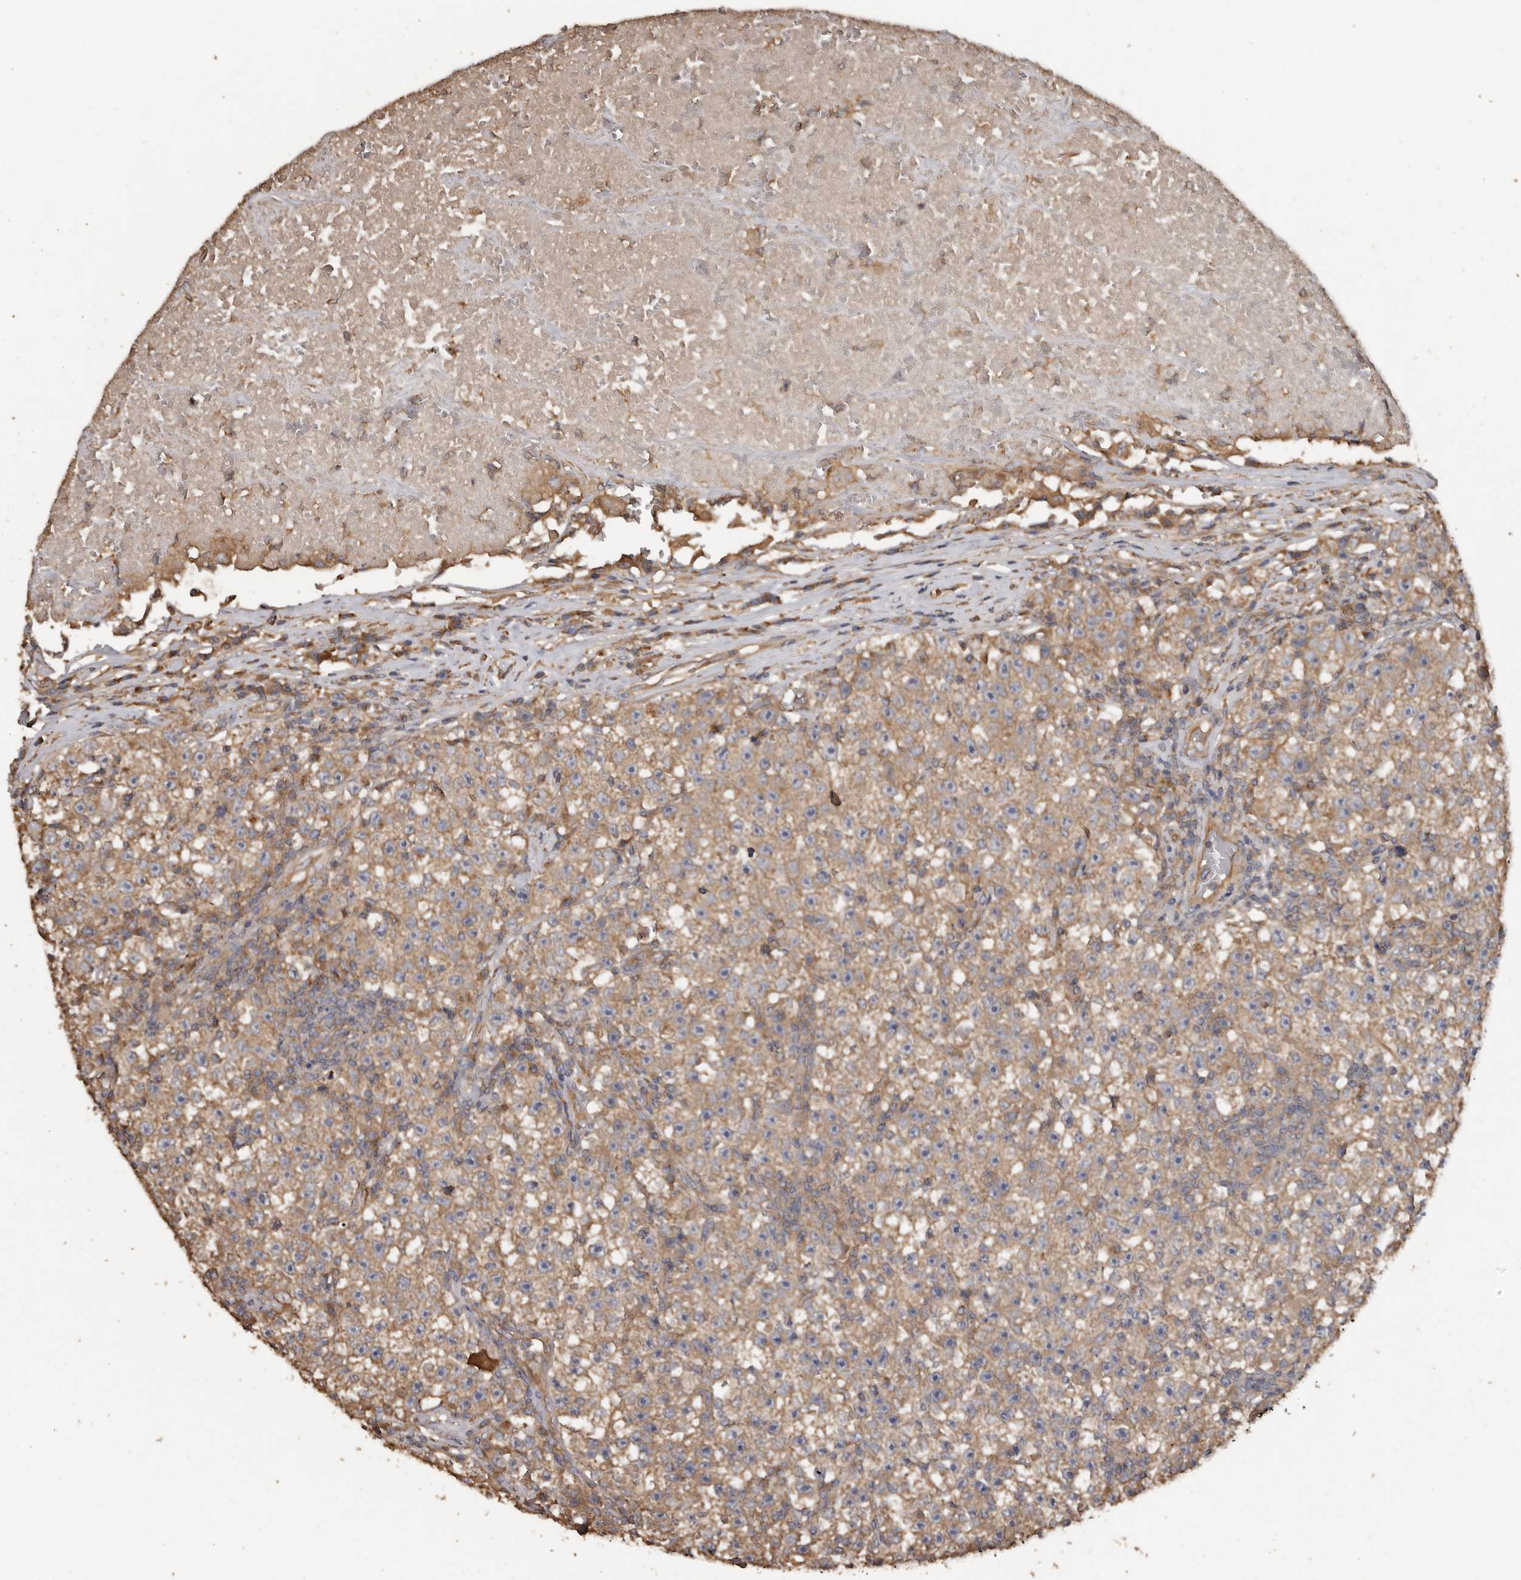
{"staining": {"intensity": "moderate", "quantity": ">75%", "location": "cytoplasmic/membranous"}, "tissue": "testis cancer", "cell_type": "Tumor cells", "image_type": "cancer", "snomed": [{"axis": "morphology", "description": "Seminoma, NOS"}, {"axis": "topography", "description": "Testis"}], "caption": "Human testis cancer stained for a protein (brown) demonstrates moderate cytoplasmic/membranous positive staining in approximately >75% of tumor cells.", "gene": "FLCN", "patient": {"sex": "male", "age": 22}}